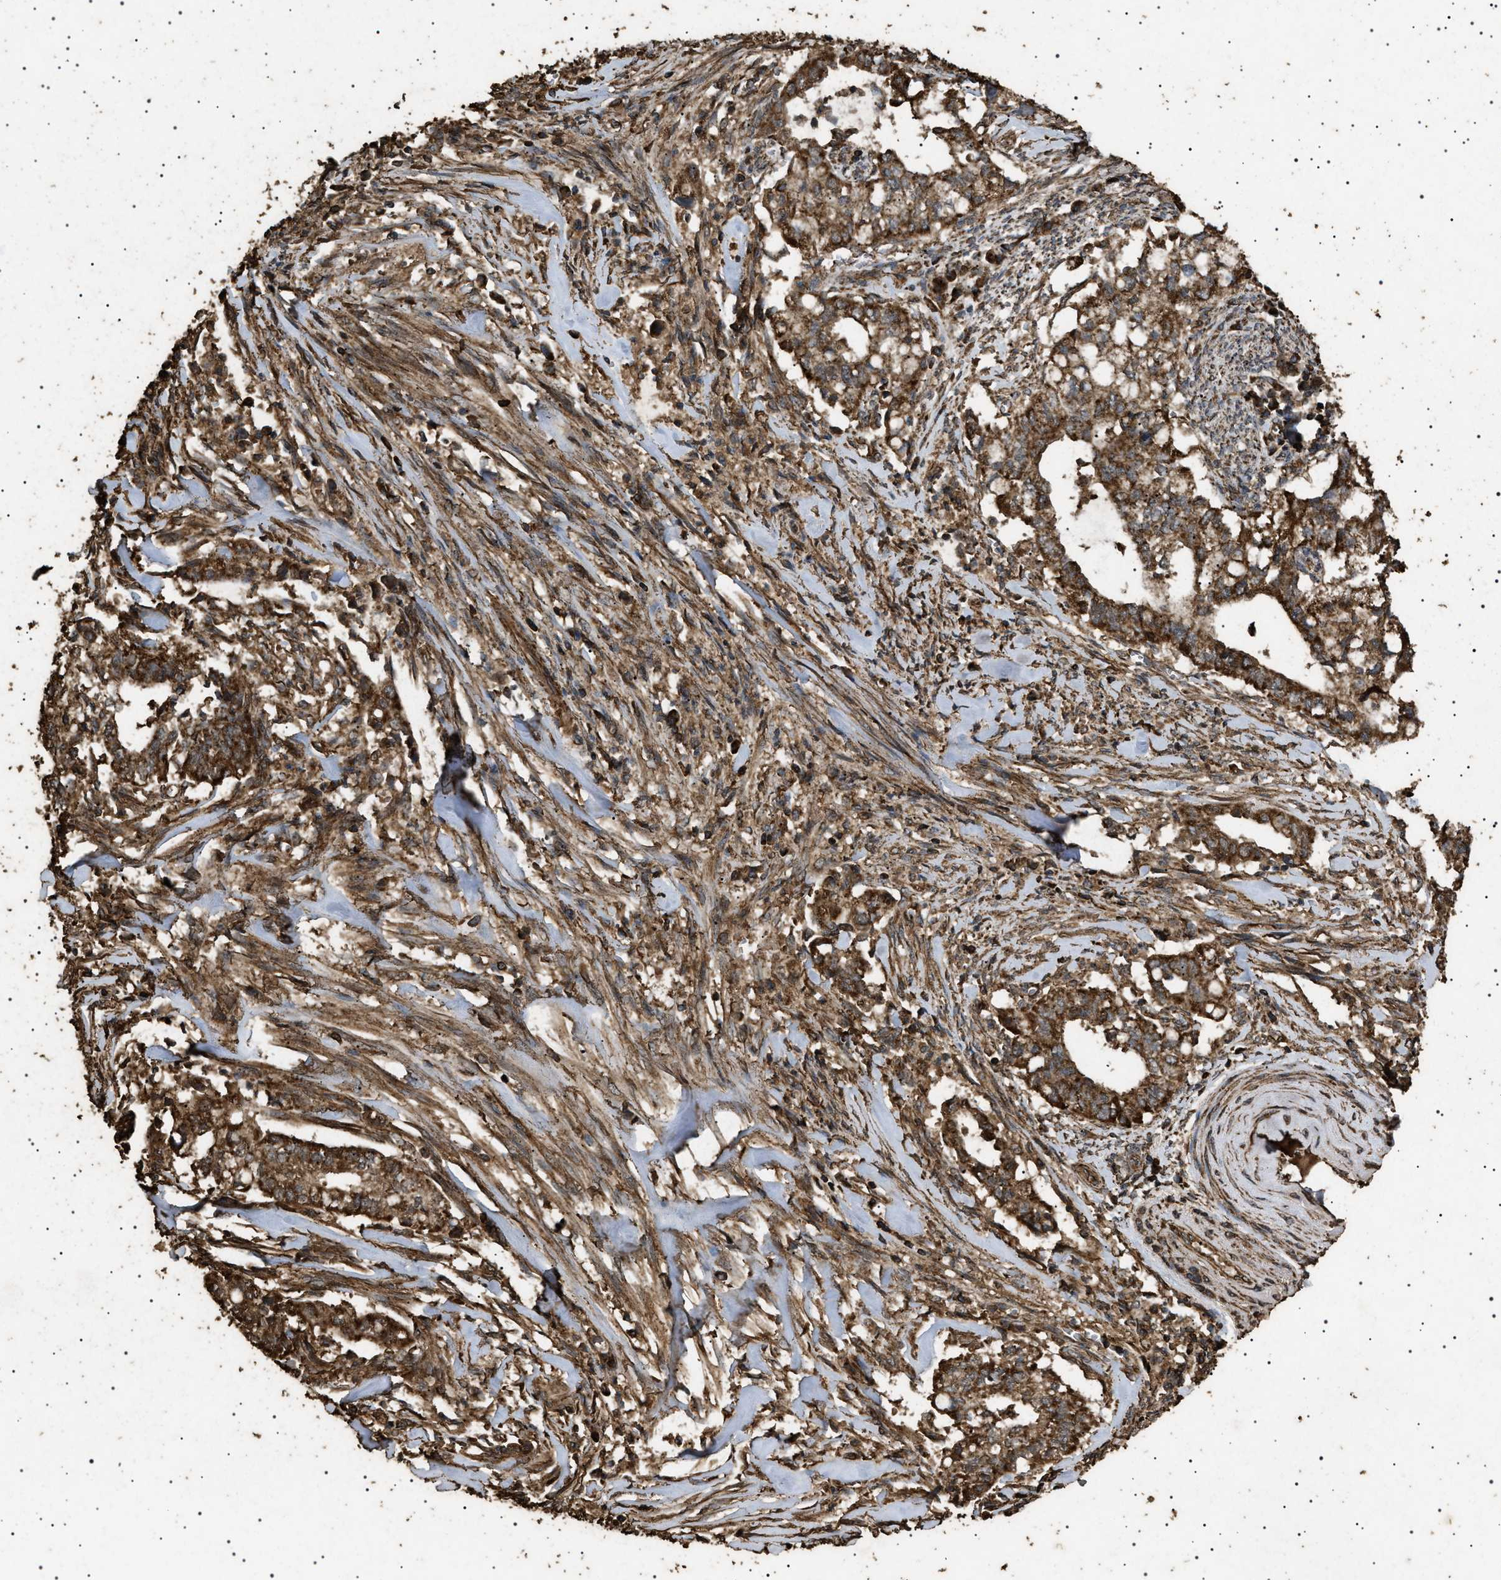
{"staining": {"intensity": "strong", "quantity": ">75%", "location": "cytoplasmic/membranous"}, "tissue": "cervical cancer", "cell_type": "Tumor cells", "image_type": "cancer", "snomed": [{"axis": "morphology", "description": "Adenocarcinoma, NOS"}, {"axis": "topography", "description": "Cervix"}], "caption": "Tumor cells display high levels of strong cytoplasmic/membranous staining in approximately >75% of cells in cervical adenocarcinoma. The protein of interest is shown in brown color, while the nuclei are stained blue.", "gene": "CYRIA", "patient": {"sex": "female", "age": 44}}